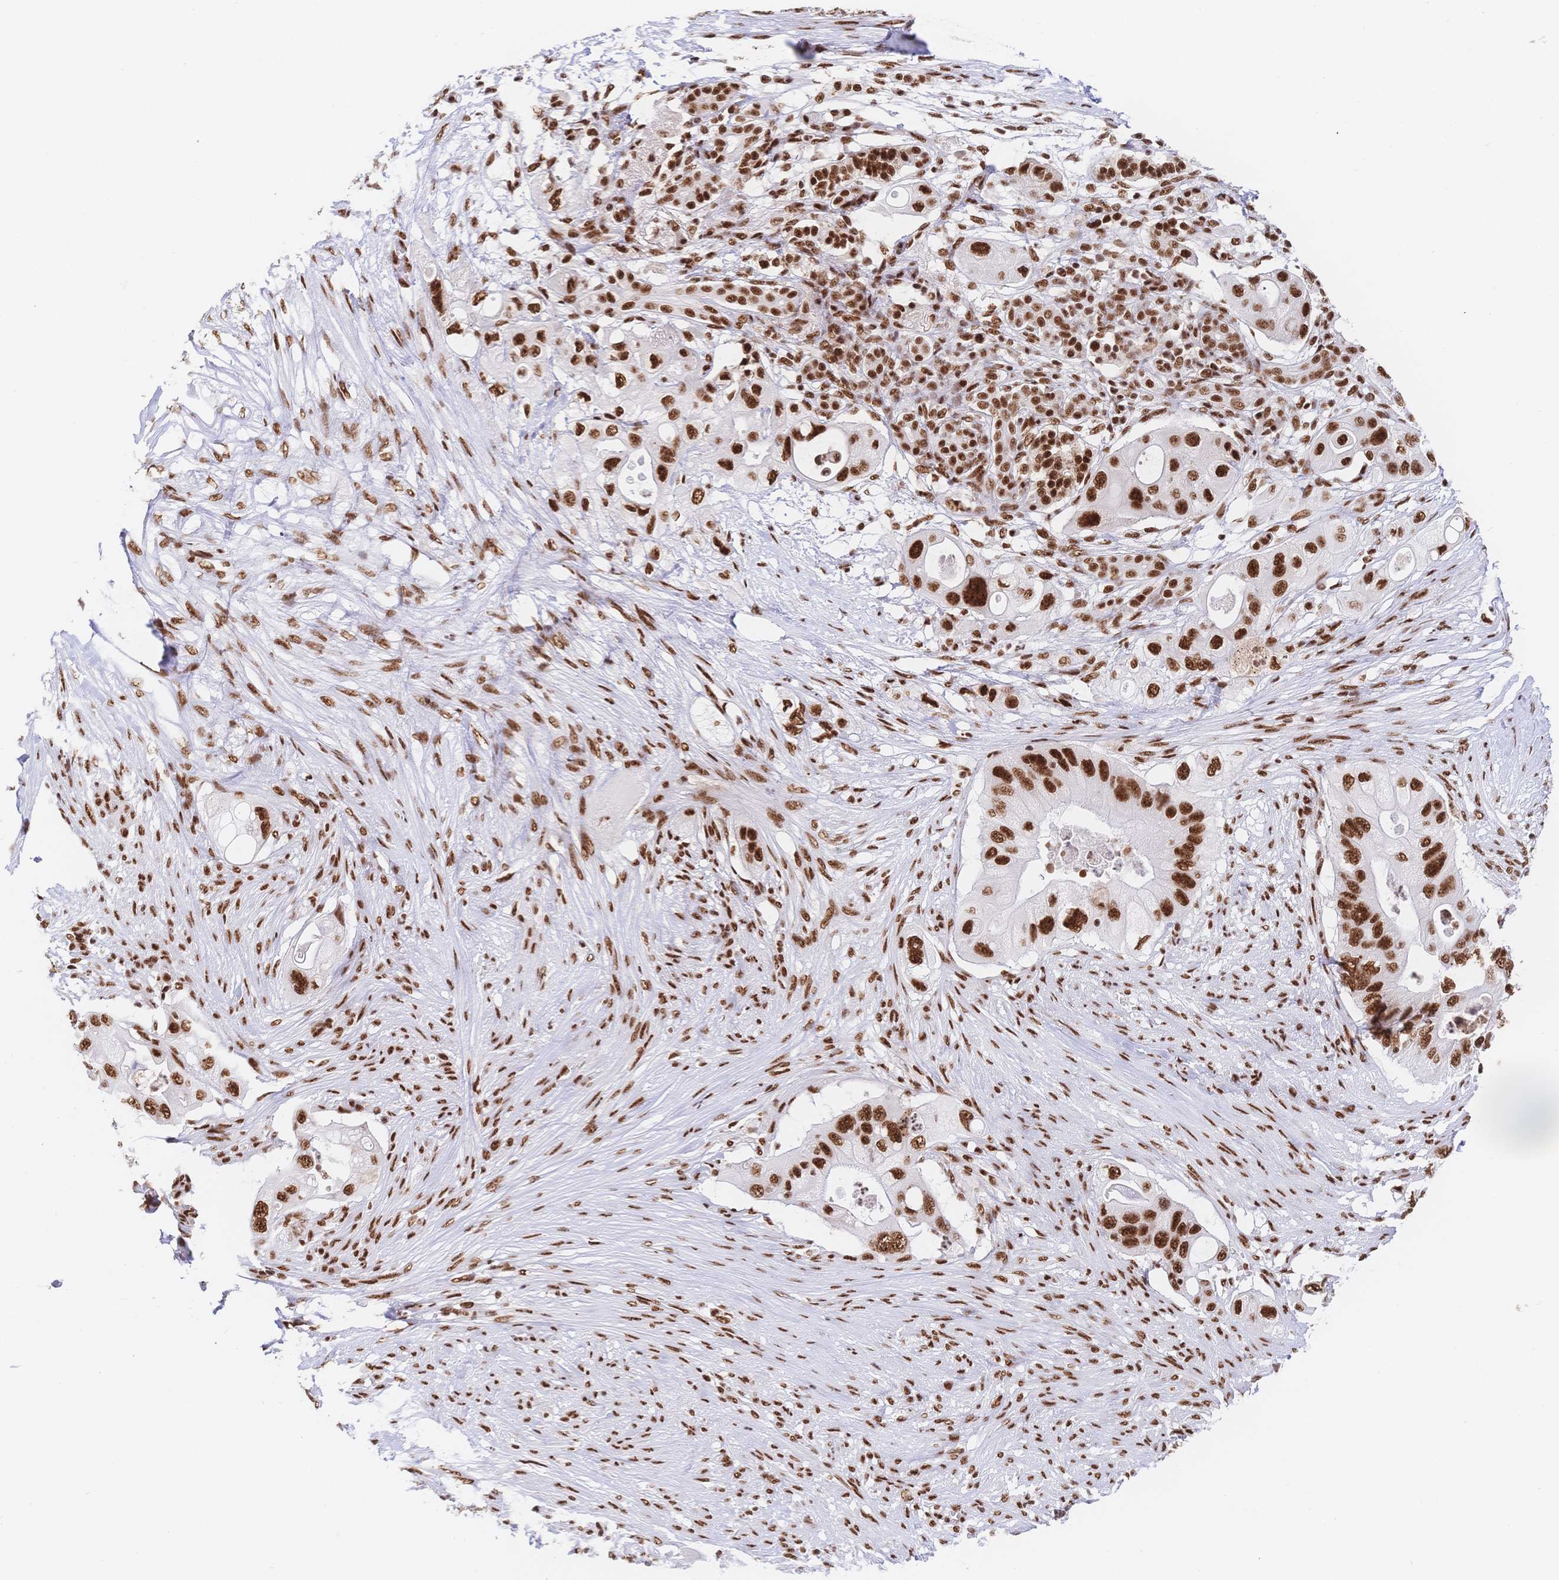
{"staining": {"intensity": "strong", "quantity": ">75%", "location": "nuclear"}, "tissue": "pancreatic cancer", "cell_type": "Tumor cells", "image_type": "cancer", "snomed": [{"axis": "morphology", "description": "Adenocarcinoma, NOS"}, {"axis": "topography", "description": "Pancreas"}], "caption": "This histopathology image shows immunohistochemistry (IHC) staining of pancreatic adenocarcinoma, with high strong nuclear expression in about >75% of tumor cells.", "gene": "SRSF1", "patient": {"sex": "female", "age": 72}}